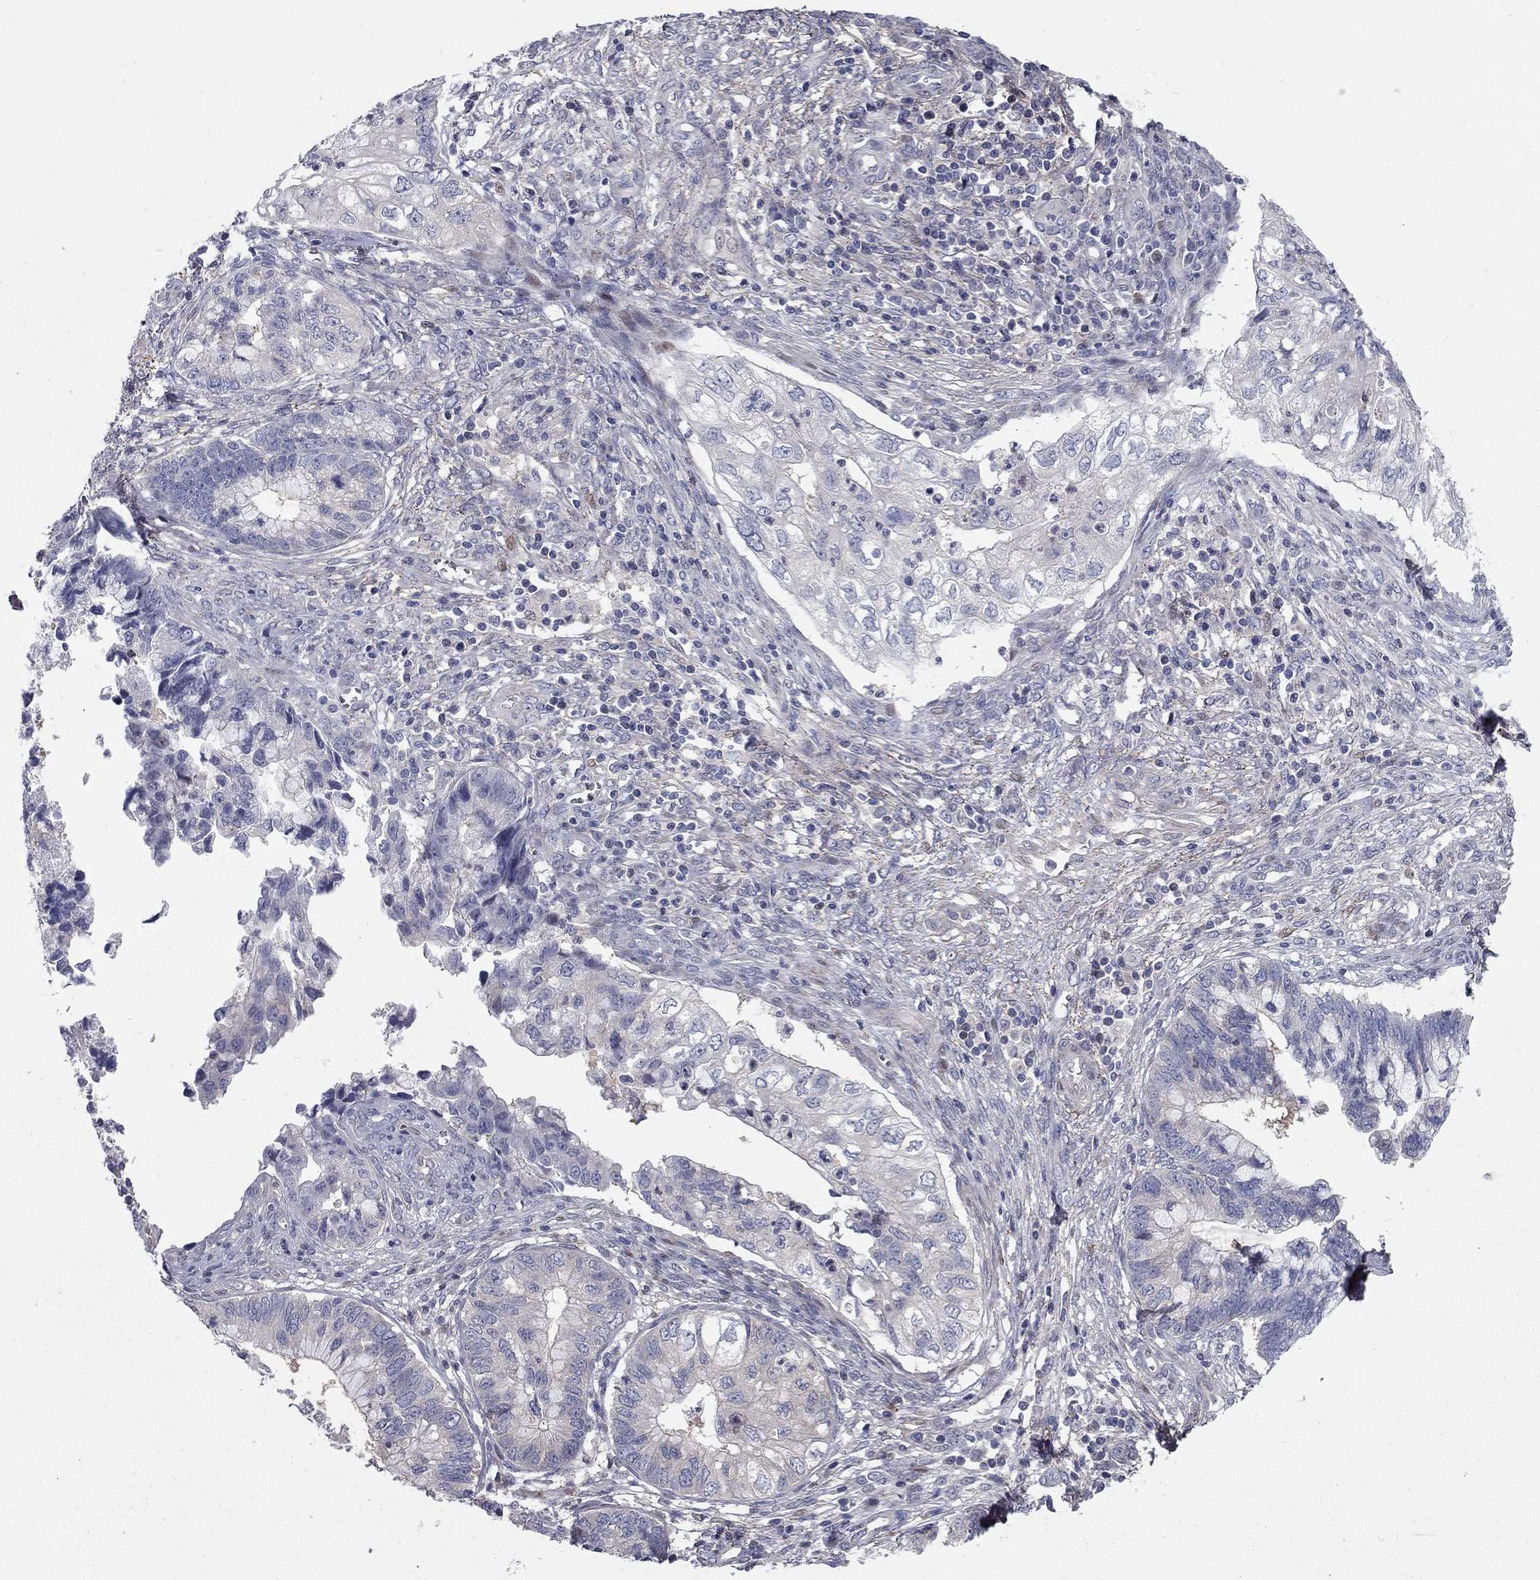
{"staining": {"intensity": "weak", "quantity": "<25%", "location": "cytoplasmic/membranous"}, "tissue": "cervical cancer", "cell_type": "Tumor cells", "image_type": "cancer", "snomed": [{"axis": "morphology", "description": "Adenocarcinoma, NOS"}, {"axis": "topography", "description": "Cervix"}], "caption": "Tumor cells are negative for brown protein staining in cervical adenocarcinoma. Brightfield microscopy of immunohistochemistry (IHC) stained with DAB (brown) and hematoxylin (blue), captured at high magnification.", "gene": "DUSP7", "patient": {"sex": "female", "age": 44}}